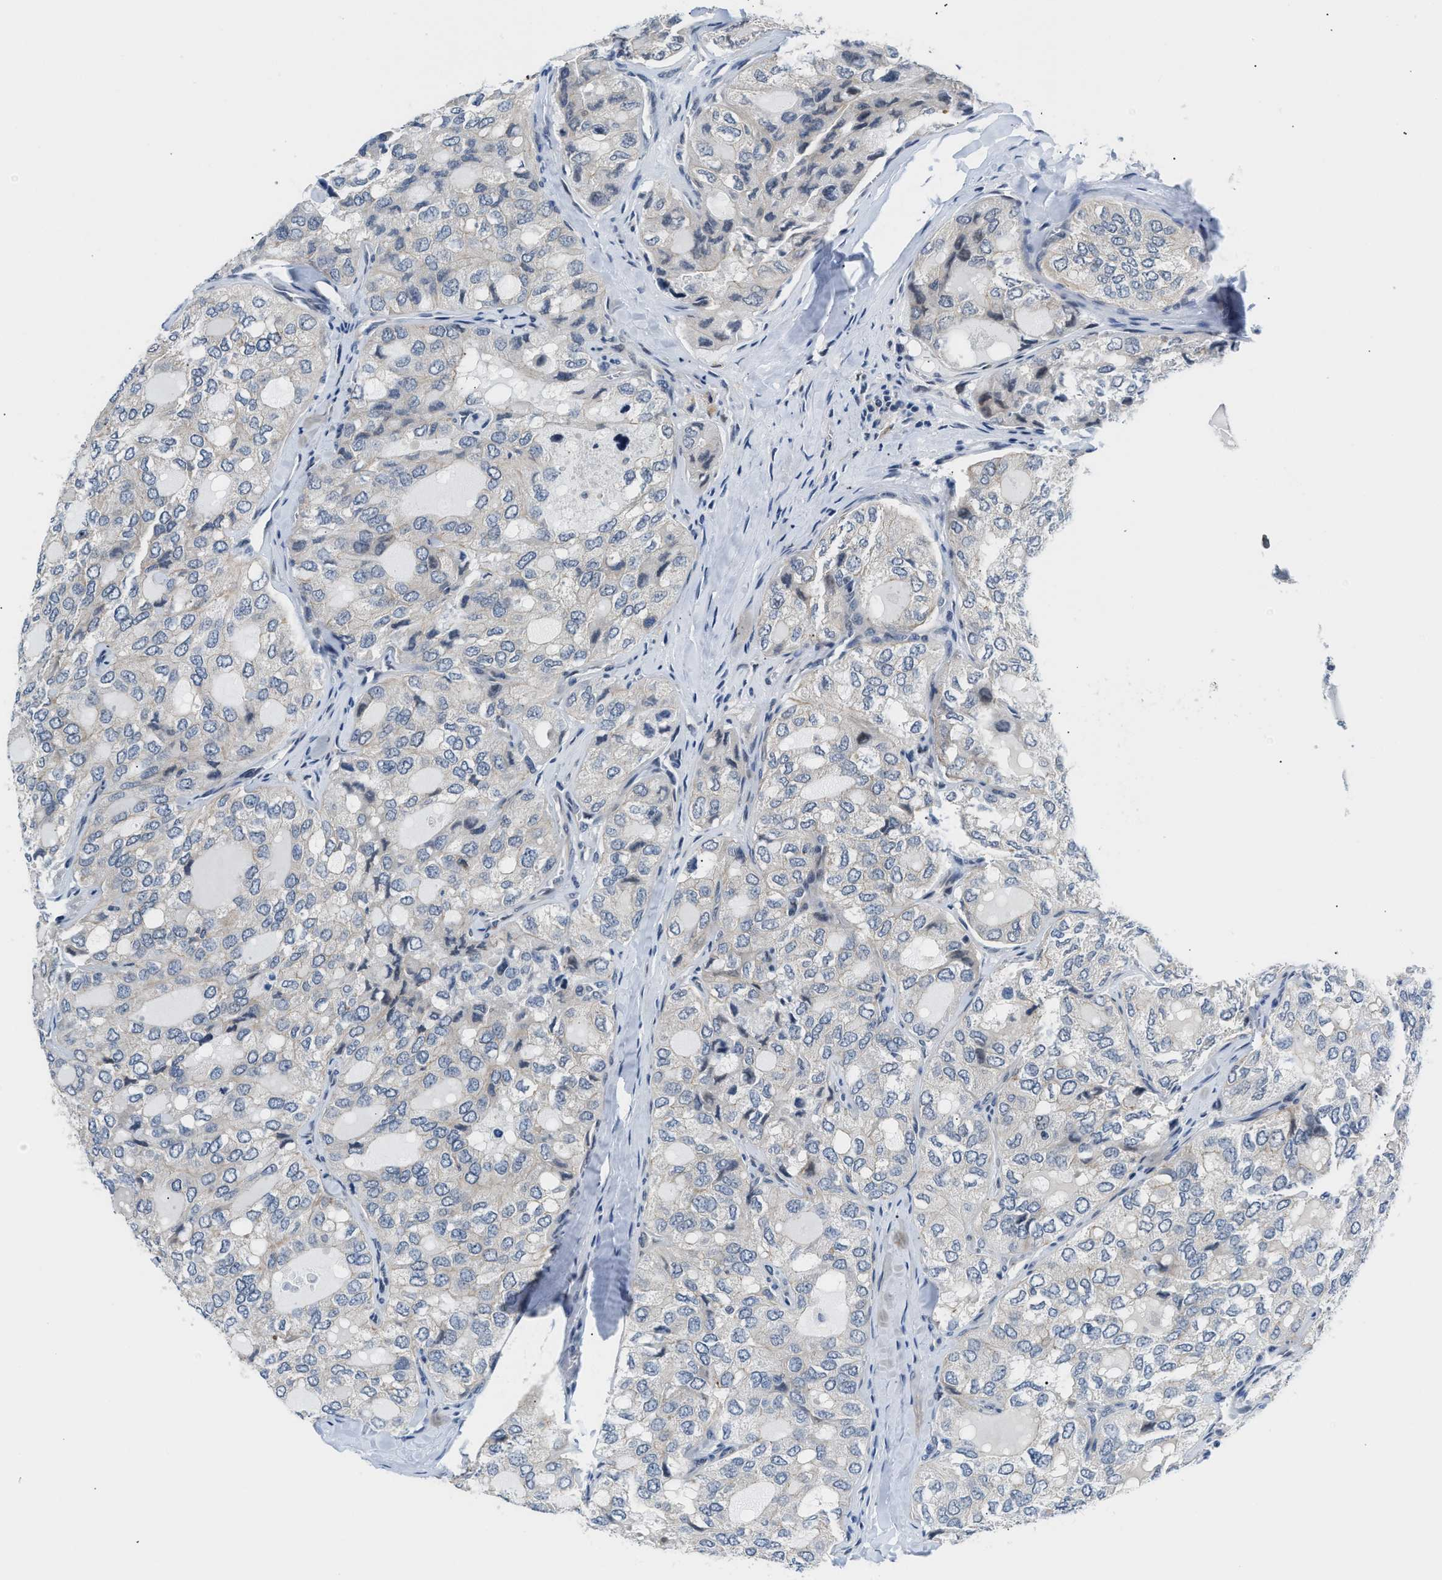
{"staining": {"intensity": "negative", "quantity": "none", "location": "none"}, "tissue": "thyroid cancer", "cell_type": "Tumor cells", "image_type": "cancer", "snomed": [{"axis": "morphology", "description": "Follicular adenoma carcinoma, NOS"}, {"axis": "topography", "description": "Thyroid gland"}], "caption": "An immunohistochemistry micrograph of thyroid follicular adenoma carcinoma is shown. There is no staining in tumor cells of thyroid follicular adenoma carcinoma.", "gene": "PPM1H", "patient": {"sex": "male", "age": 75}}